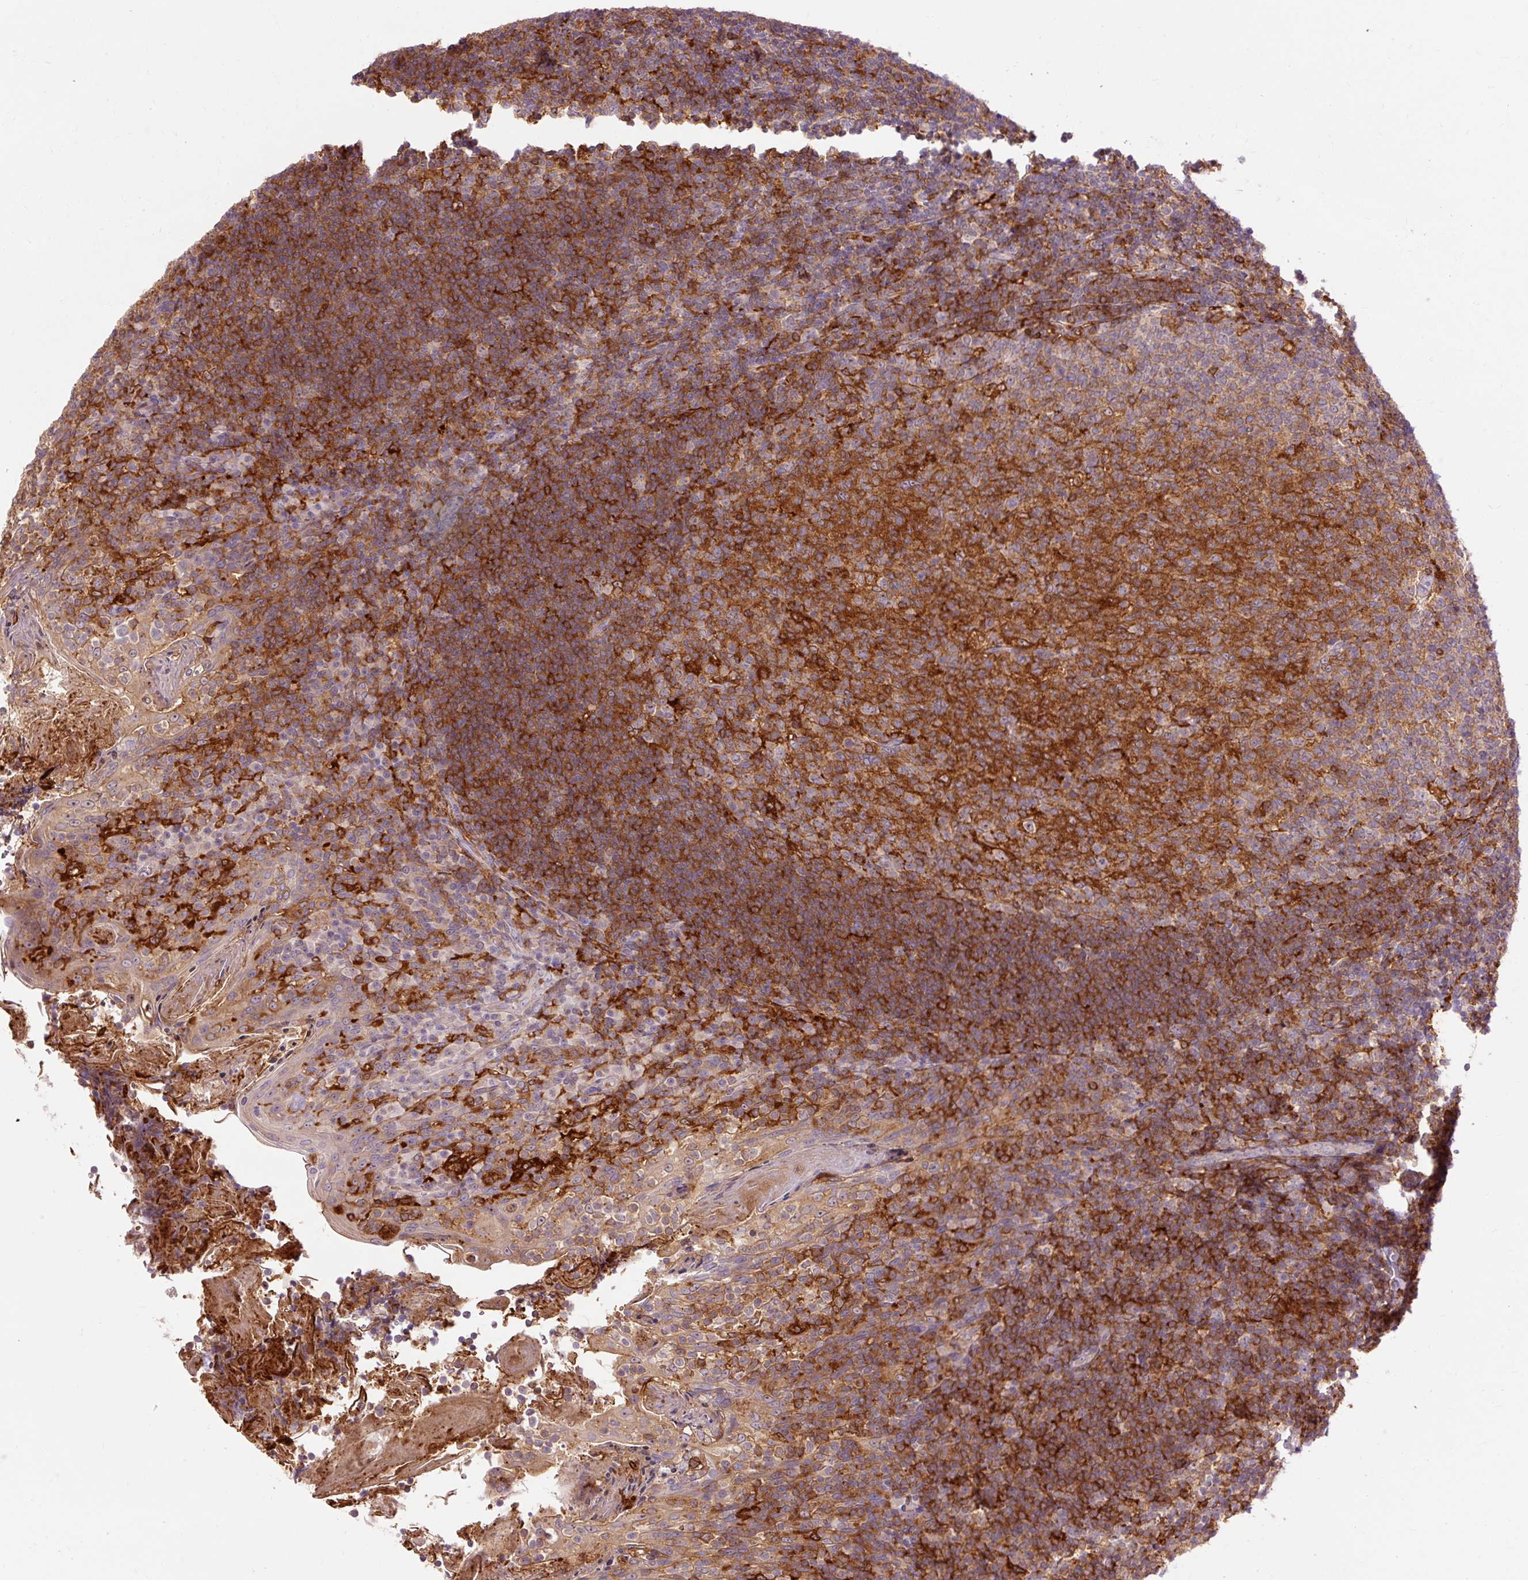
{"staining": {"intensity": "strong", "quantity": "25%-75%", "location": "cytoplasmic/membranous"}, "tissue": "tonsil", "cell_type": "Germinal center cells", "image_type": "normal", "snomed": [{"axis": "morphology", "description": "Normal tissue, NOS"}, {"axis": "topography", "description": "Tonsil"}], "caption": "Protein expression analysis of unremarkable tonsil exhibits strong cytoplasmic/membranous positivity in approximately 25%-75% of germinal center cells.", "gene": "CEBPZ", "patient": {"sex": "female", "age": 10}}